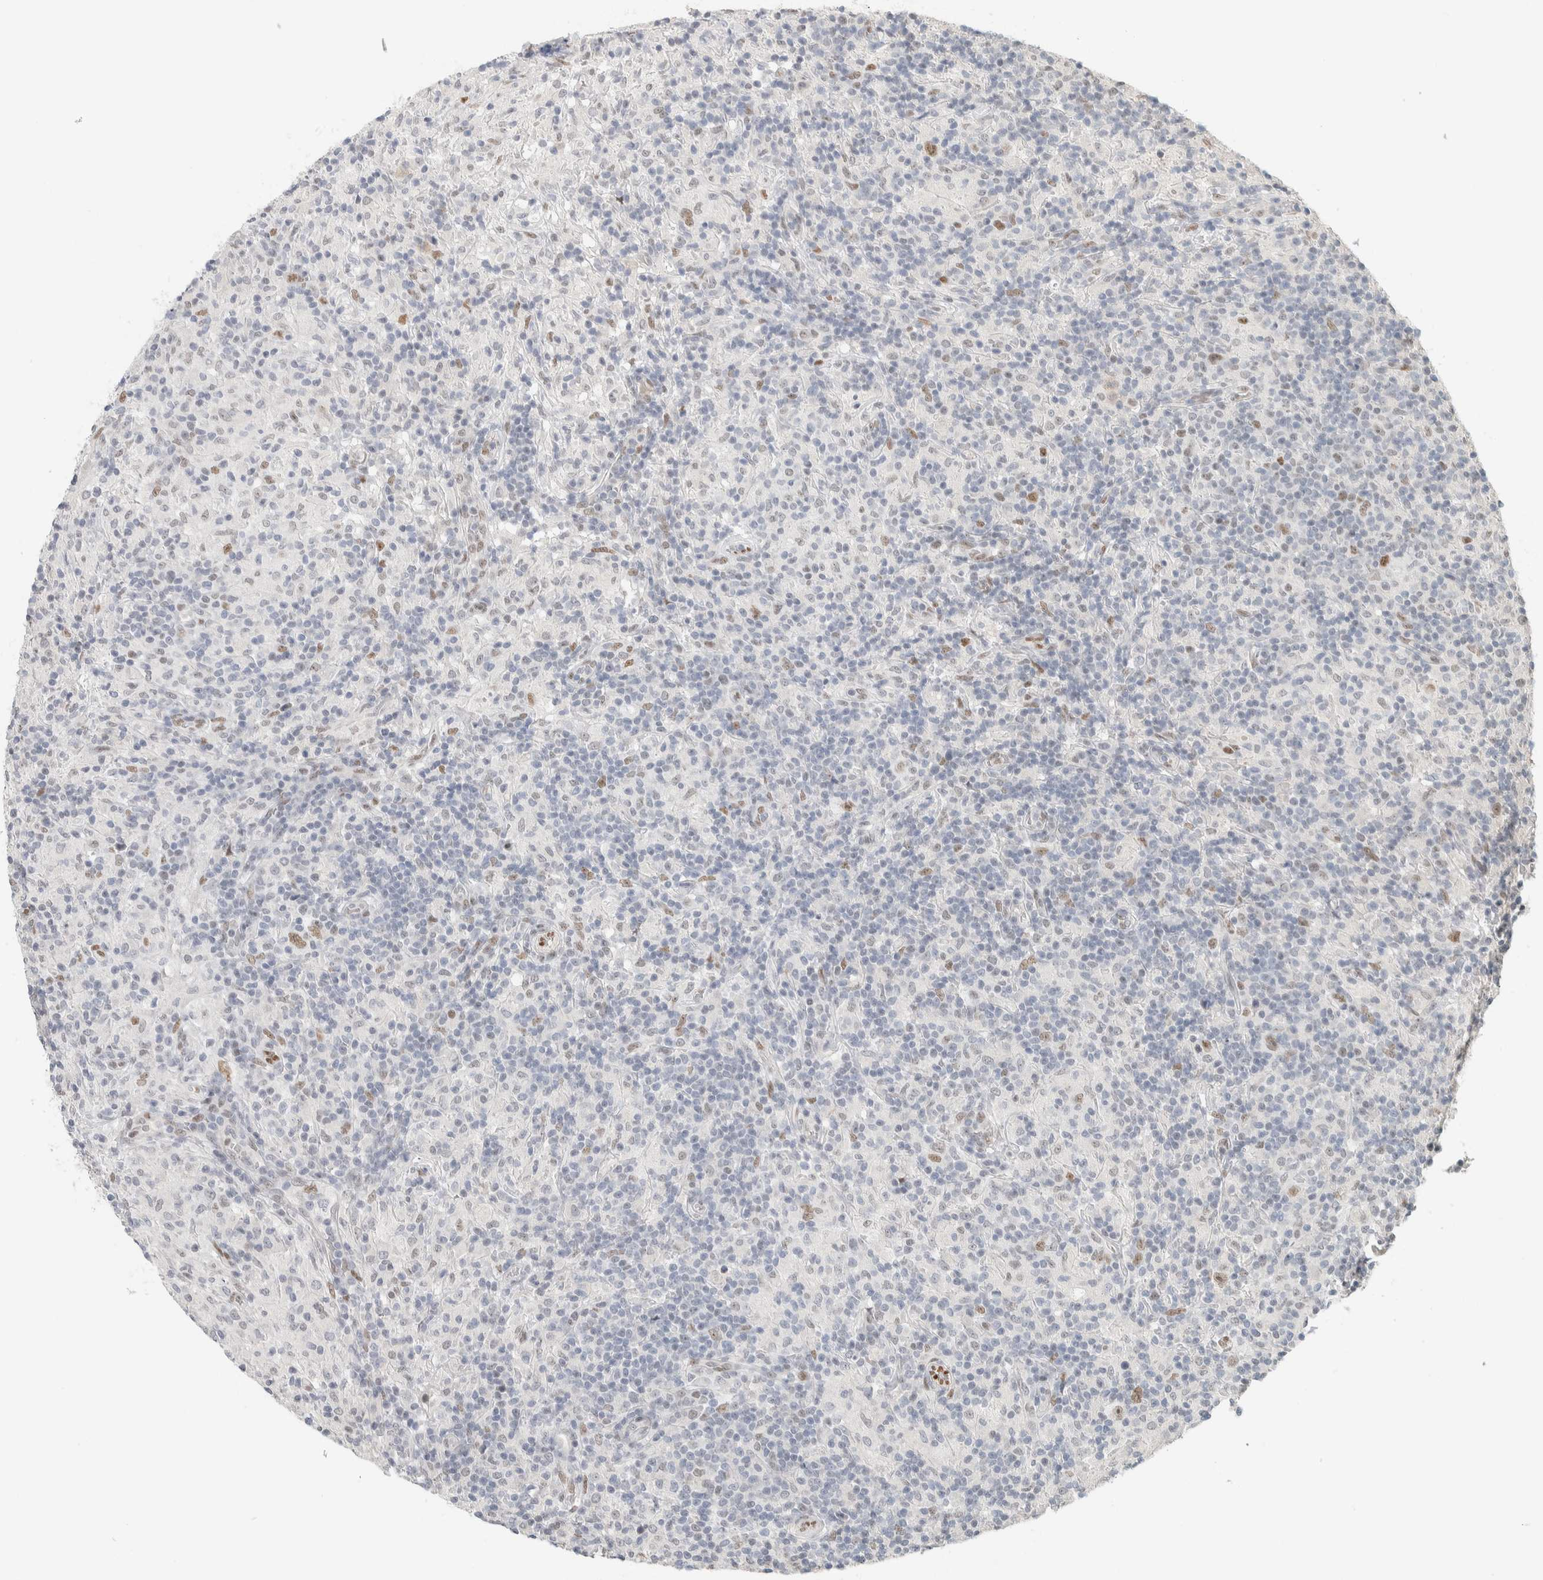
{"staining": {"intensity": "weak", "quantity": ">75%", "location": "nuclear"}, "tissue": "lymphoma", "cell_type": "Tumor cells", "image_type": "cancer", "snomed": [{"axis": "morphology", "description": "Hodgkin's disease, NOS"}, {"axis": "topography", "description": "Lymph node"}], "caption": "Immunohistochemistry micrograph of neoplastic tissue: lymphoma stained using immunohistochemistry (IHC) shows low levels of weak protein expression localized specifically in the nuclear of tumor cells, appearing as a nuclear brown color.", "gene": "PUS7", "patient": {"sex": "male", "age": 70}}